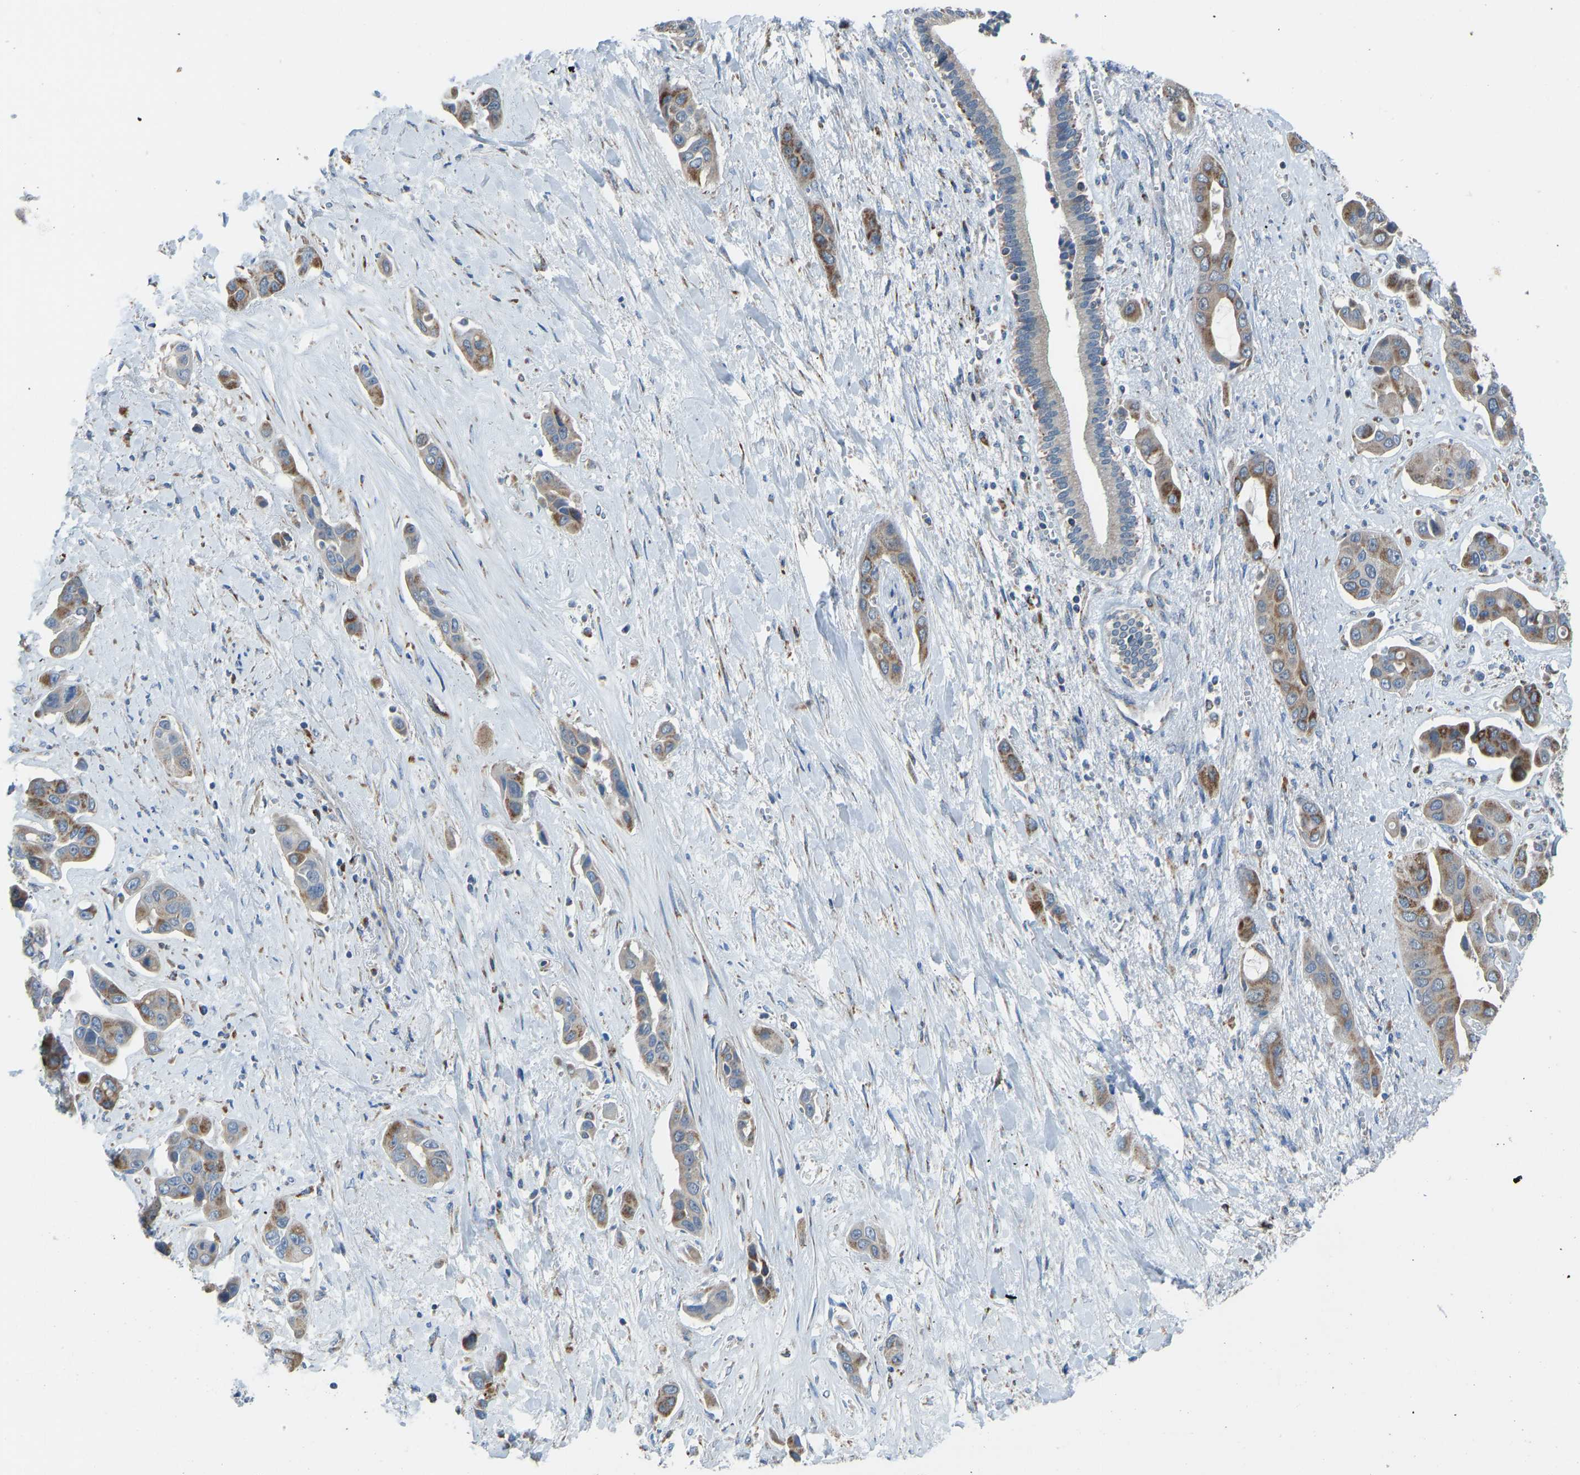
{"staining": {"intensity": "moderate", "quantity": ">75%", "location": "cytoplasmic/membranous"}, "tissue": "liver cancer", "cell_type": "Tumor cells", "image_type": "cancer", "snomed": [{"axis": "morphology", "description": "Cholangiocarcinoma"}, {"axis": "topography", "description": "Liver"}], "caption": "IHC (DAB) staining of liver cancer shows moderate cytoplasmic/membranous protein staining in approximately >75% of tumor cells.", "gene": "SMIM20", "patient": {"sex": "female", "age": 52}}